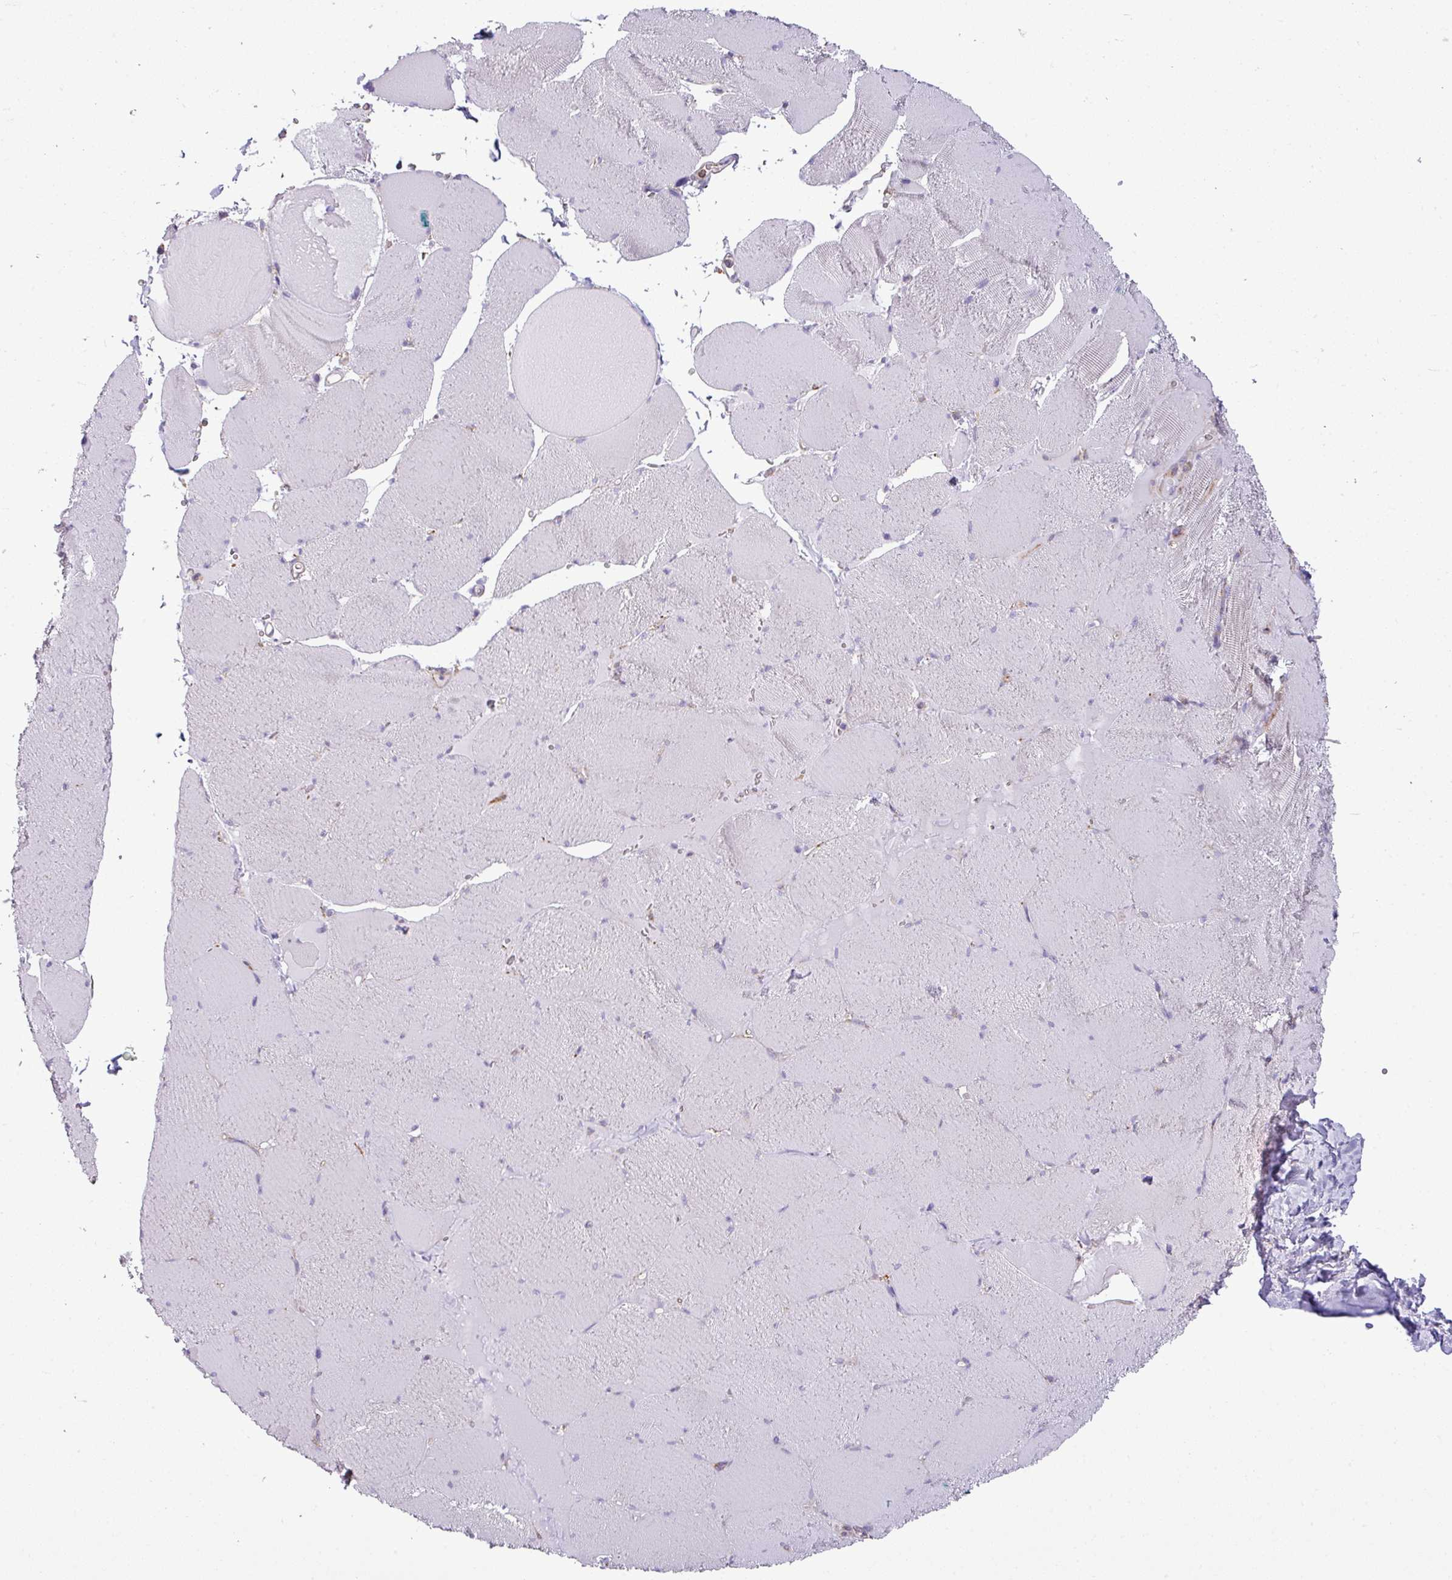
{"staining": {"intensity": "negative", "quantity": "none", "location": "none"}, "tissue": "skeletal muscle", "cell_type": "Myocytes", "image_type": "normal", "snomed": [{"axis": "morphology", "description": "Normal tissue, NOS"}, {"axis": "topography", "description": "Skeletal muscle"}, {"axis": "topography", "description": "Head-Neck"}], "caption": "Myocytes show no significant protein staining in normal skeletal muscle. (Stains: DAB IHC with hematoxylin counter stain, Microscopy: brightfield microscopy at high magnification).", "gene": "XNDC1N", "patient": {"sex": "male", "age": 66}}